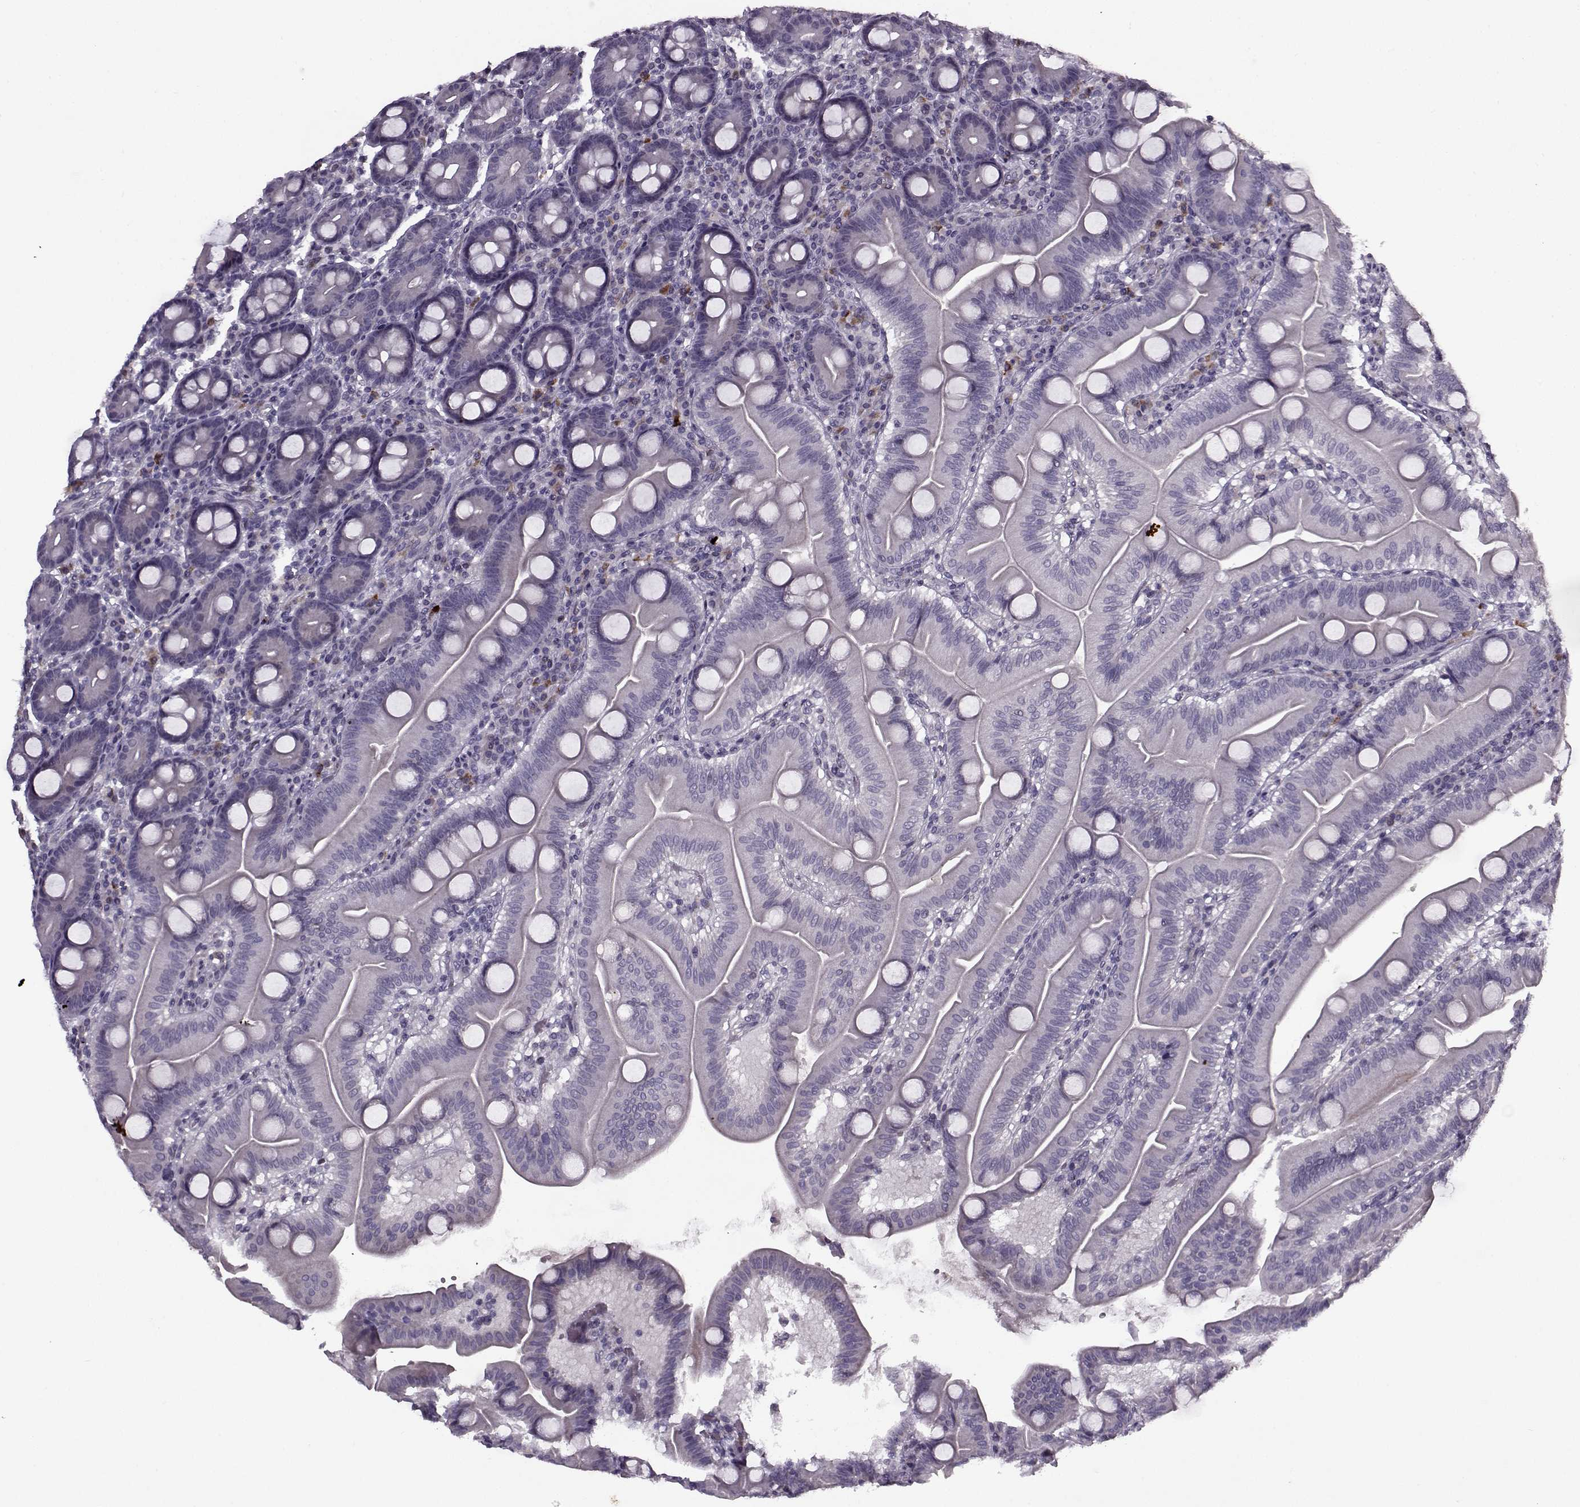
{"staining": {"intensity": "negative", "quantity": "none", "location": "none"}, "tissue": "duodenum", "cell_type": "Glandular cells", "image_type": "normal", "snomed": [{"axis": "morphology", "description": "Normal tissue, NOS"}, {"axis": "topography", "description": "Duodenum"}], "caption": "There is no significant expression in glandular cells of duodenum. The staining was performed using DAB (3,3'-diaminobenzidine) to visualize the protein expression in brown, while the nuclei were stained in blue with hematoxylin (Magnification: 20x).", "gene": "KRT9", "patient": {"sex": "male", "age": 59}}